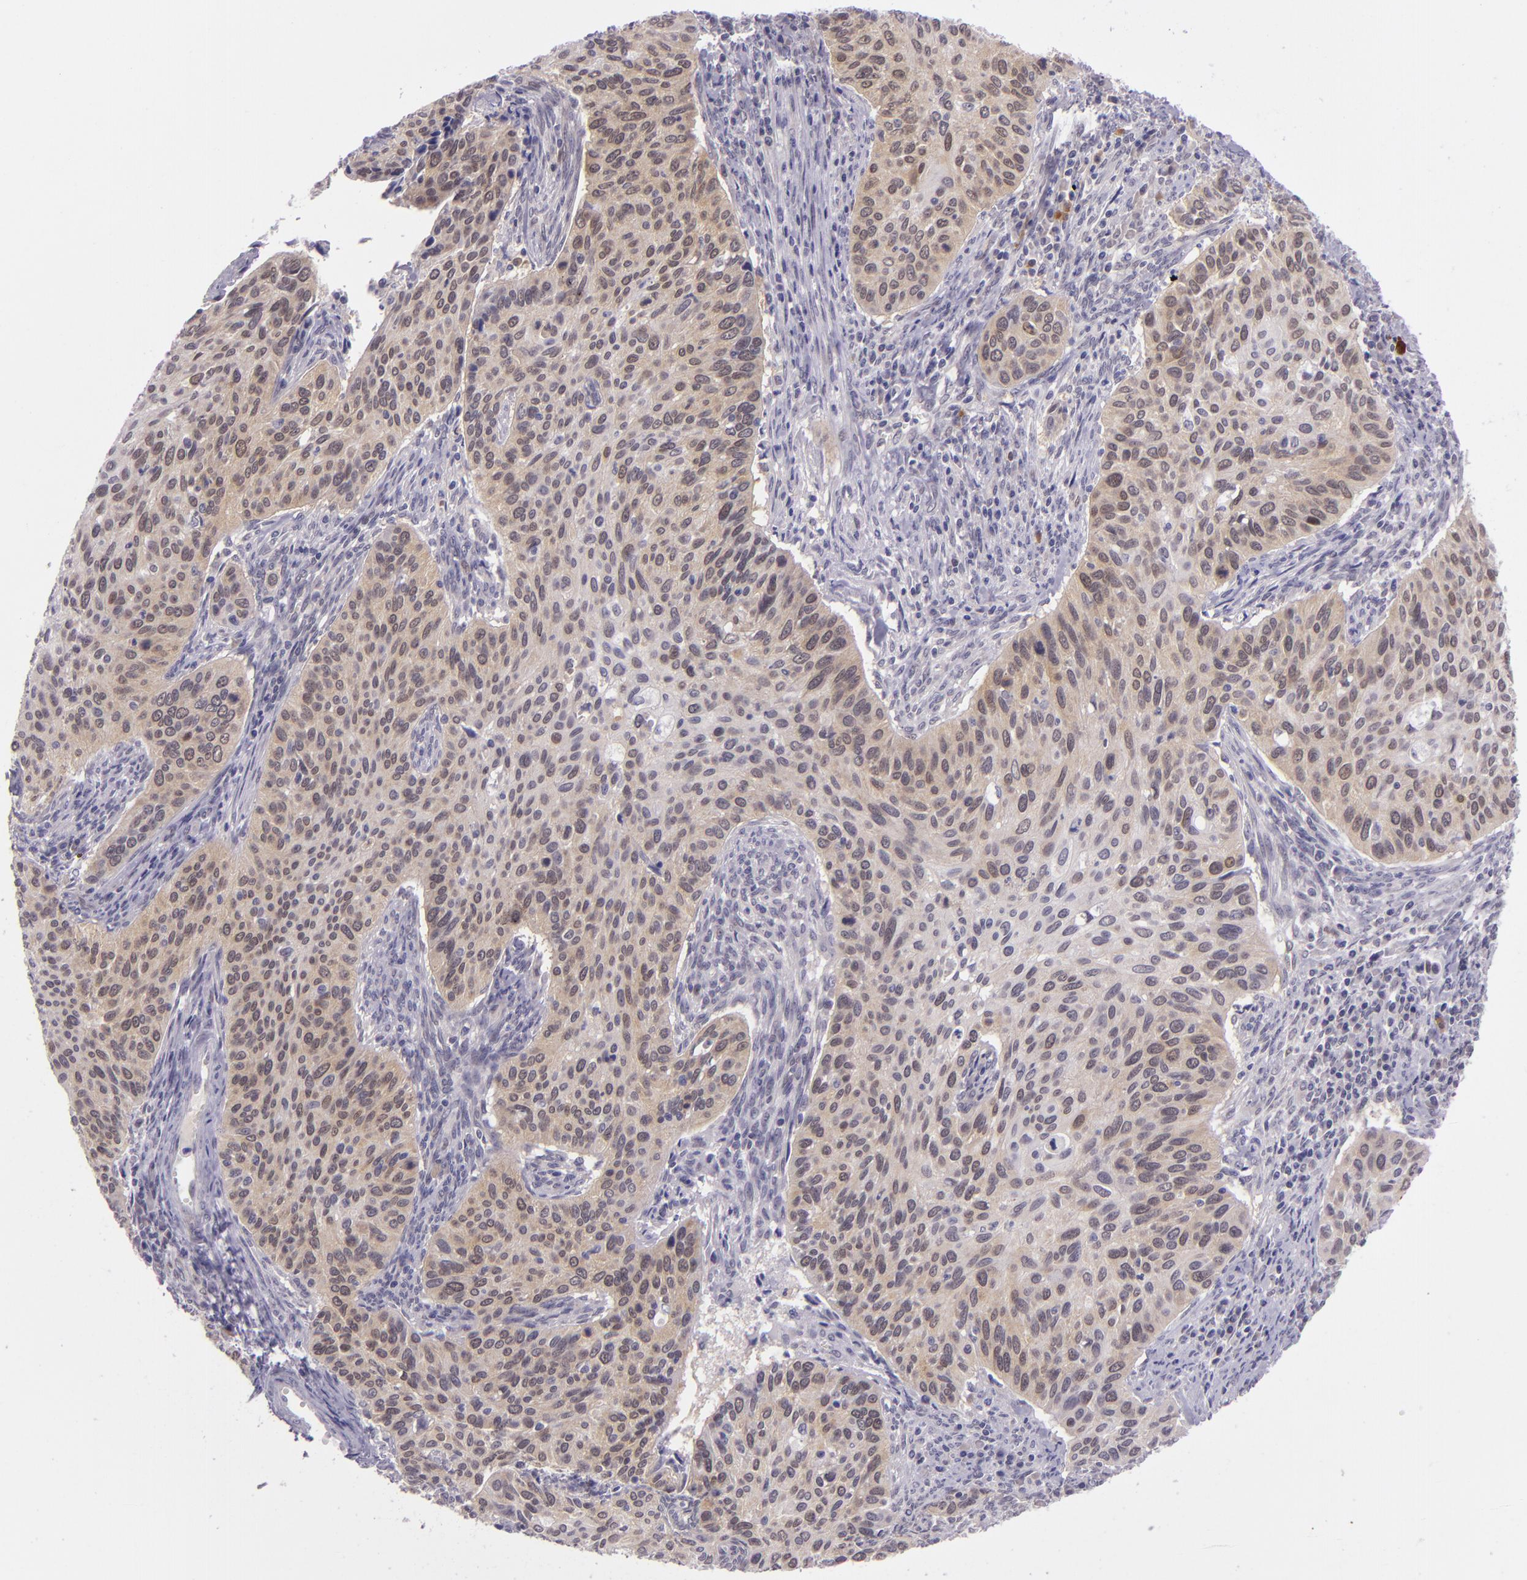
{"staining": {"intensity": "weak", "quantity": "25%-75%", "location": "cytoplasmic/membranous"}, "tissue": "cervical cancer", "cell_type": "Tumor cells", "image_type": "cancer", "snomed": [{"axis": "morphology", "description": "Adenocarcinoma, NOS"}, {"axis": "topography", "description": "Cervix"}], "caption": "The histopathology image displays immunohistochemical staining of cervical adenocarcinoma. There is weak cytoplasmic/membranous staining is appreciated in approximately 25%-75% of tumor cells.", "gene": "CSE1L", "patient": {"sex": "female", "age": 29}}